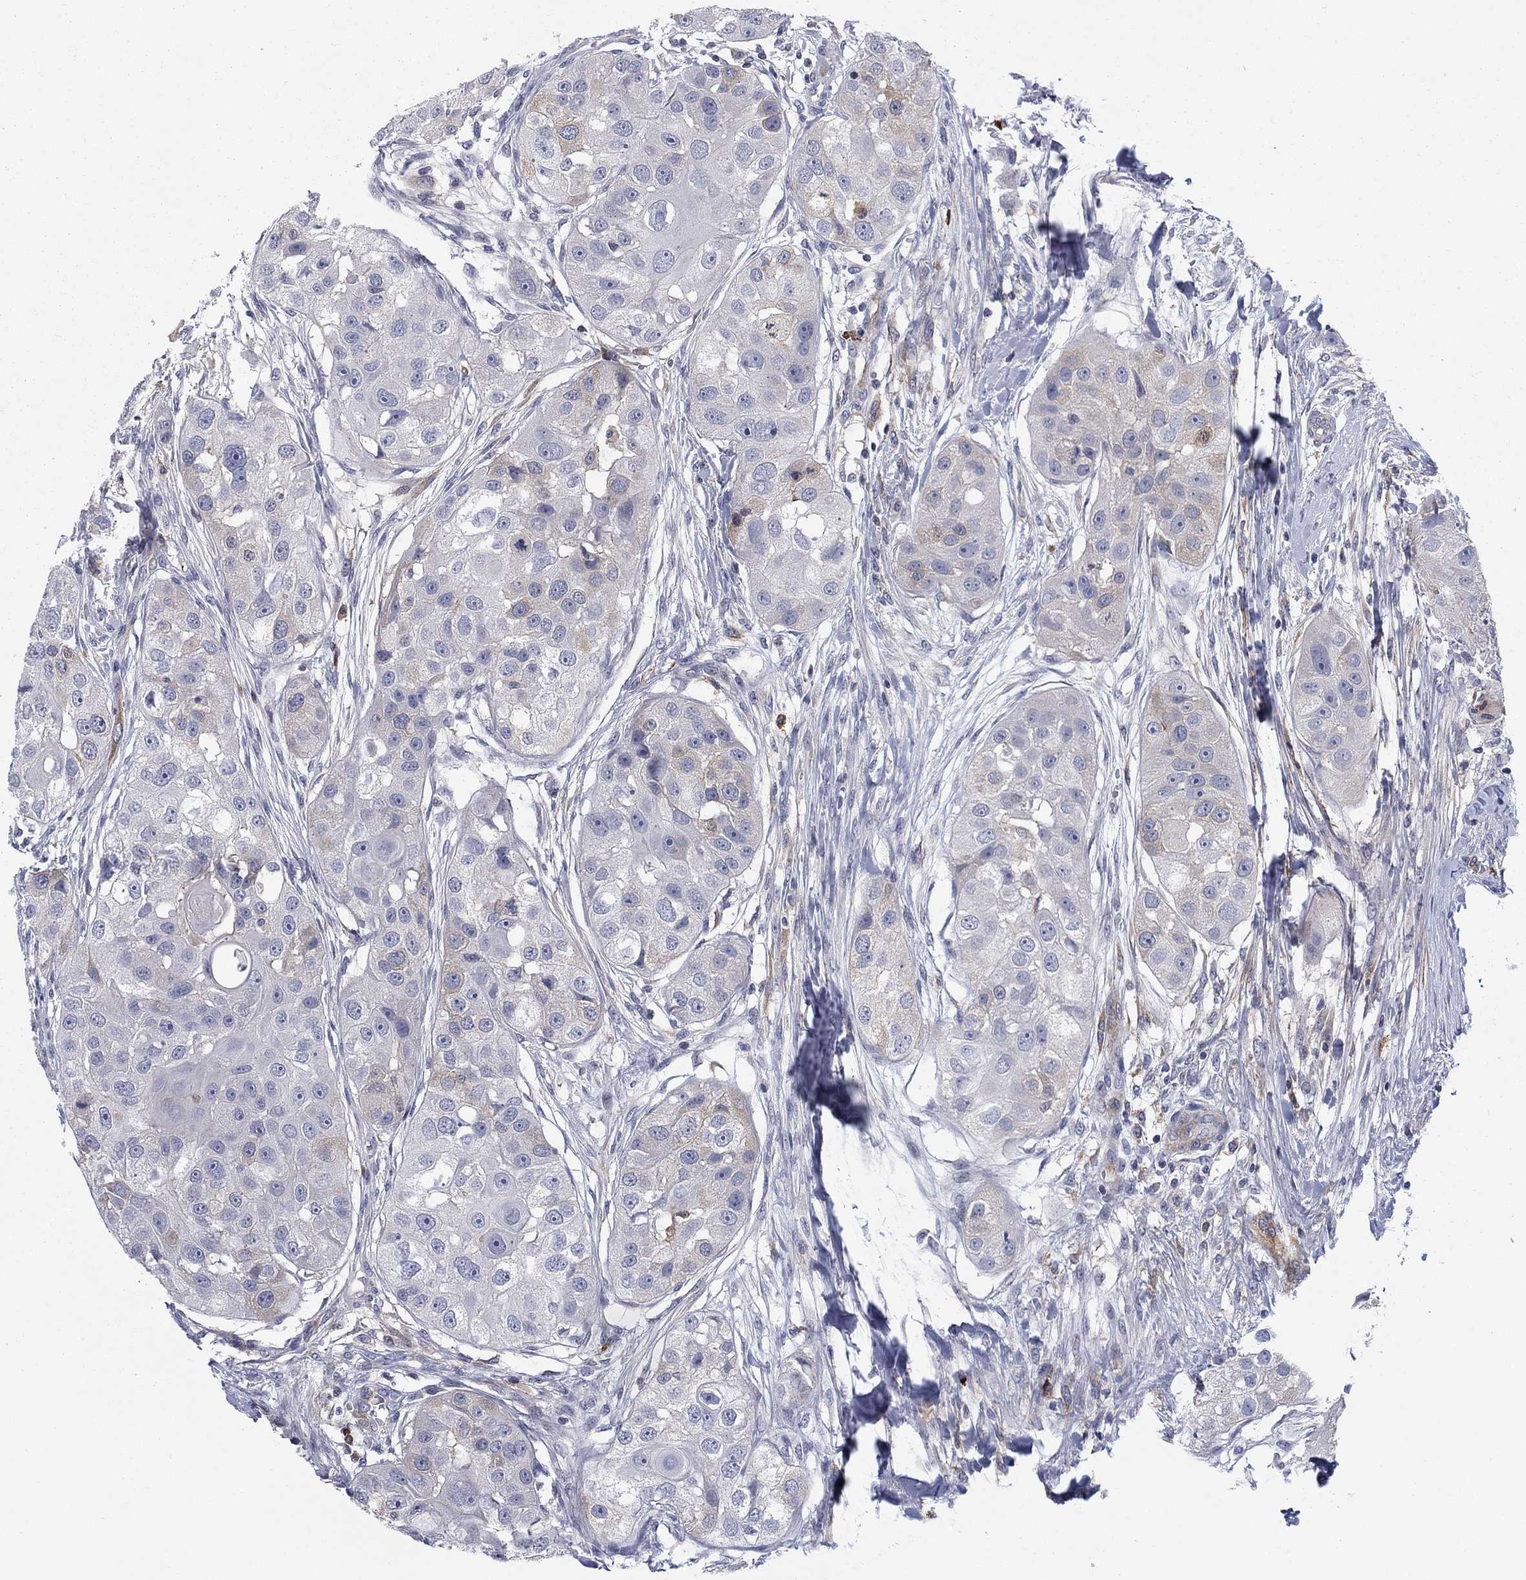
{"staining": {"intensity": "weak", "quantity": "<25%", "location": "cytoplasmic/membranous"}, "tissue": "head and neck cancer", "cell_type": "Tumor cells", "image_type": "cancer", "snomed": [{"axis": "morphology", "description": "Normal tissue, NOS"}, {"axis": "morphology", "description": "Squamous cell carcinoma, NOS"}, {"axis": "topography", "description": "Skeletal muscle"}, {"axis": "topography", "description": "Head-Neck"}], "caption": "IHC histopathology image of neoplastic tissue: head and neck cancer stained with DAB demonstrates no significant protein expression in tumor cells. The staining was performed using DAB to visualize the protein expression in brown, while the nuclei were stained in blue with hematoxylin (Magnification: 20x).", "gene": "KIF15", "patient": {"sex": "male", "age": 51}}